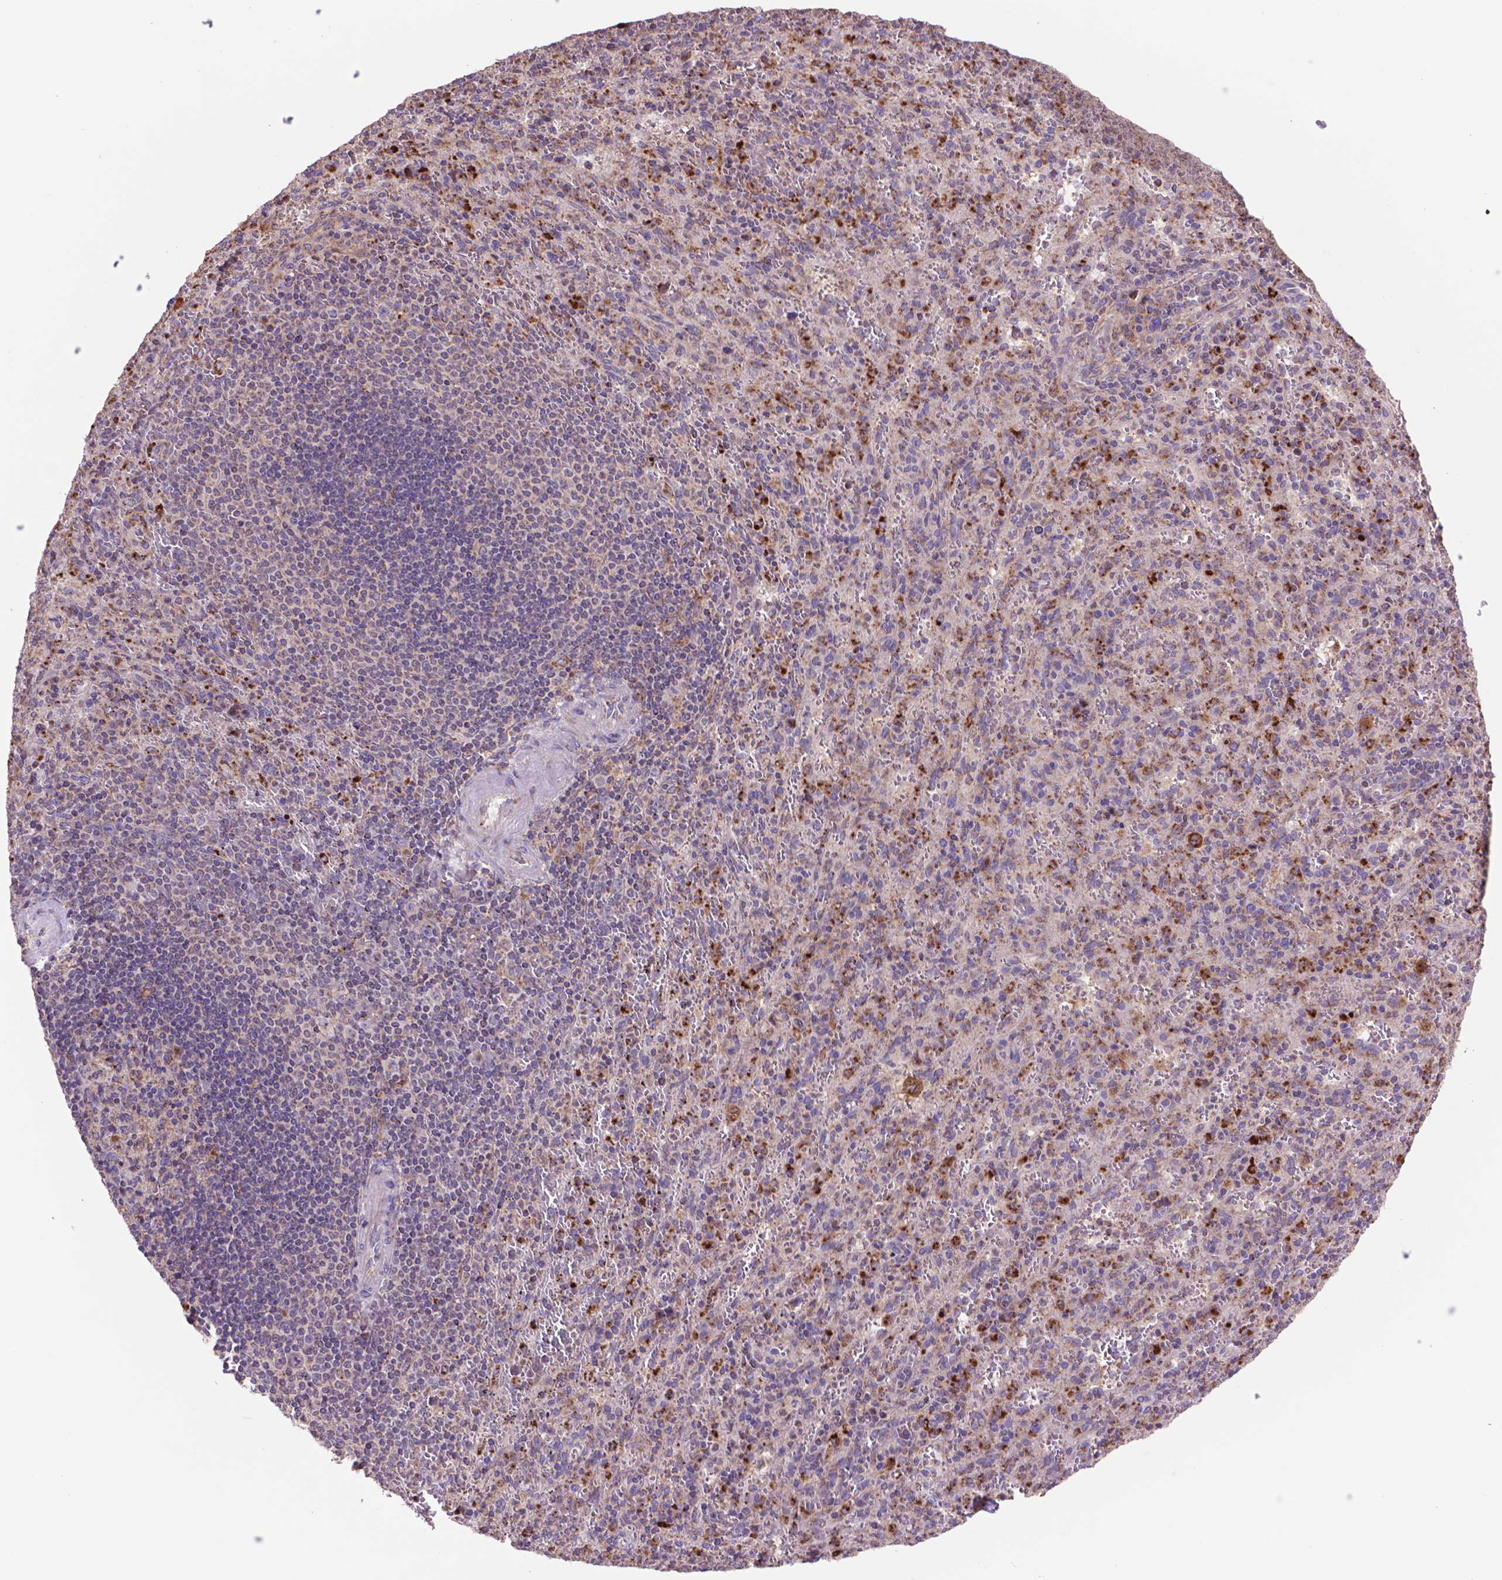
{"staining": {"intensity": "moderate", "quantity": "<25%", "location": "cytoplasmic/membranous"}, "tissue": "spleen", "cell_type": "Cells in red pulp", "image_type": "normal", "snomed": [{"axis": "morphology", "description": "Normal tissue, NOS"}, {"axis": "topography", "description": "Spleen"}], "caption": "Immunohistochemistry (IHC) staining of unremarkable spleen, which reveals low levels of moderate cytoplasmic/membranous staining in approximately <25% of cells in red pulp indicating moderate cytoplasmic/membranous protein staining. The staining was performed using DAB (brown) for protein detection and nuclei were counterstained in hematoxylin (blue).", "gene": "GLB1", "patient": {"sex": "male", "age": 57}}